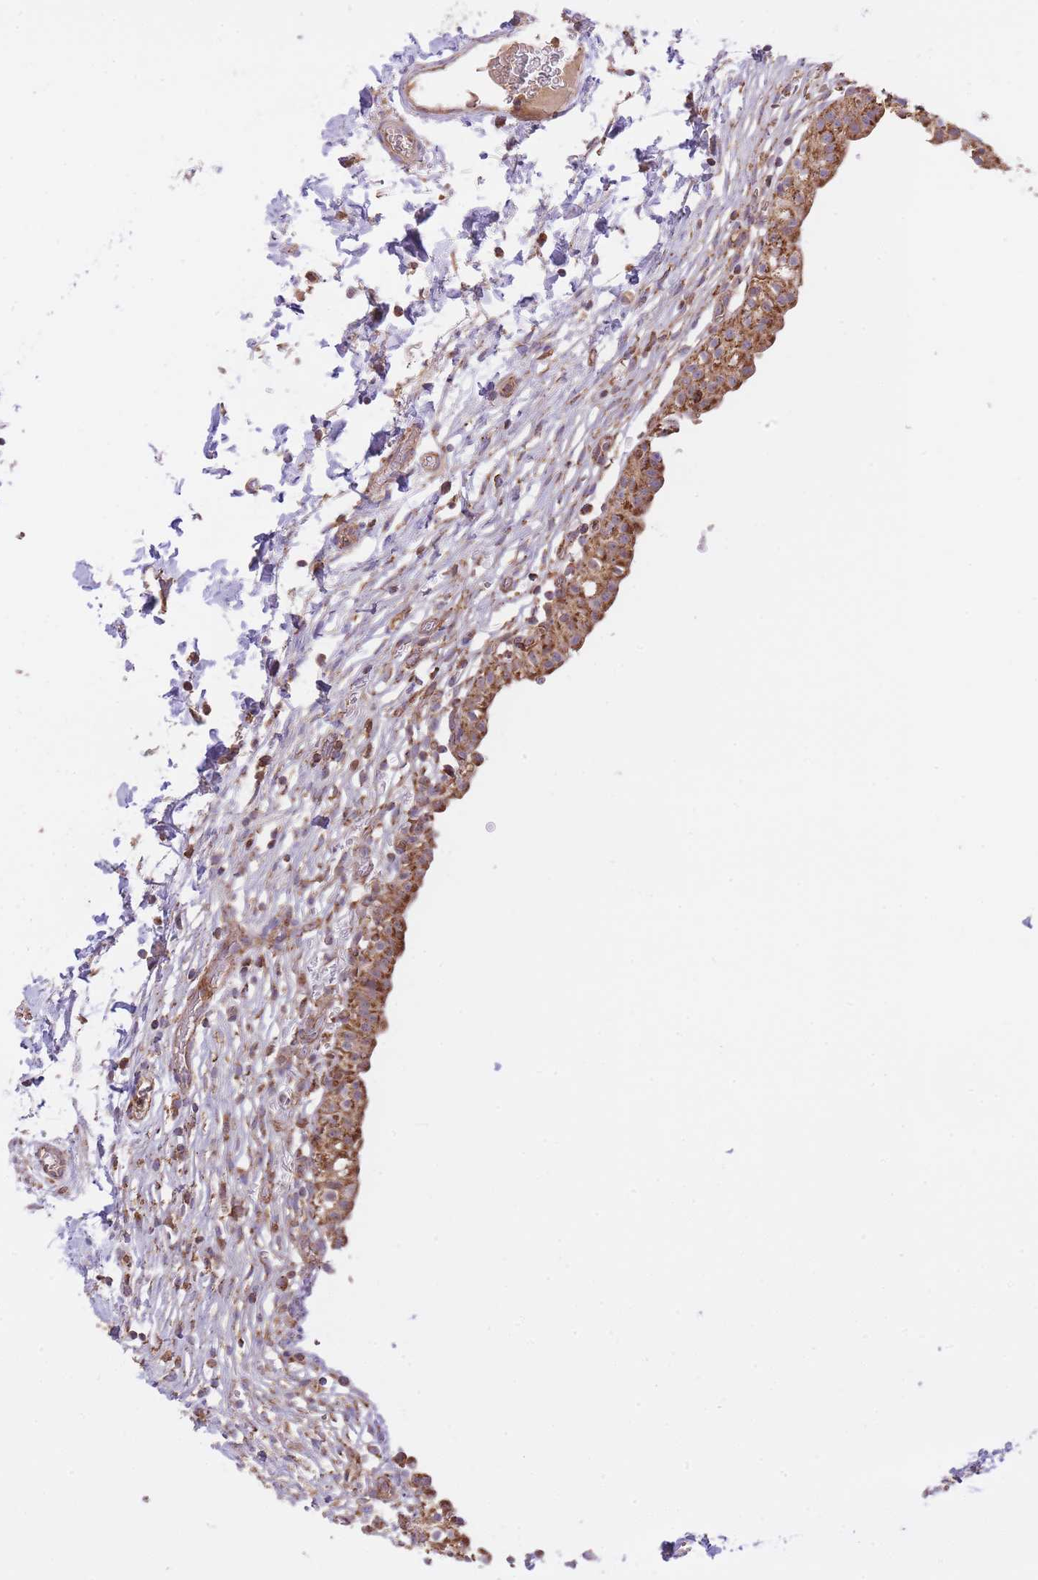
{"staining": {"intensity": "strong", "quantity": ">75%", "location": "cytoplasmic/membranous"}, "tissue": "urinary bladder", "cell_type": "Urothelial cells", "image_type": "normal", "snomed": [{"axis": "morphology", "description": "Normal tissue, NOS"}, {"axis": "topography", "description": "Urinary bladder"}, {"axis": "topography", "description": "Peripheral nerve tissue"}], "caption": "High-power microscopy captured an immunohistochemistry (IHC) photomicrograph of benign urinary bladder, revealing strong cytoplasmic/membranous staining in approximately >75% of urothelial cells. (DAB = brown stain, brightfield microscopy at high magnification).", "gene": "PREP", "patient": {"sex": "male", "age": 55}}